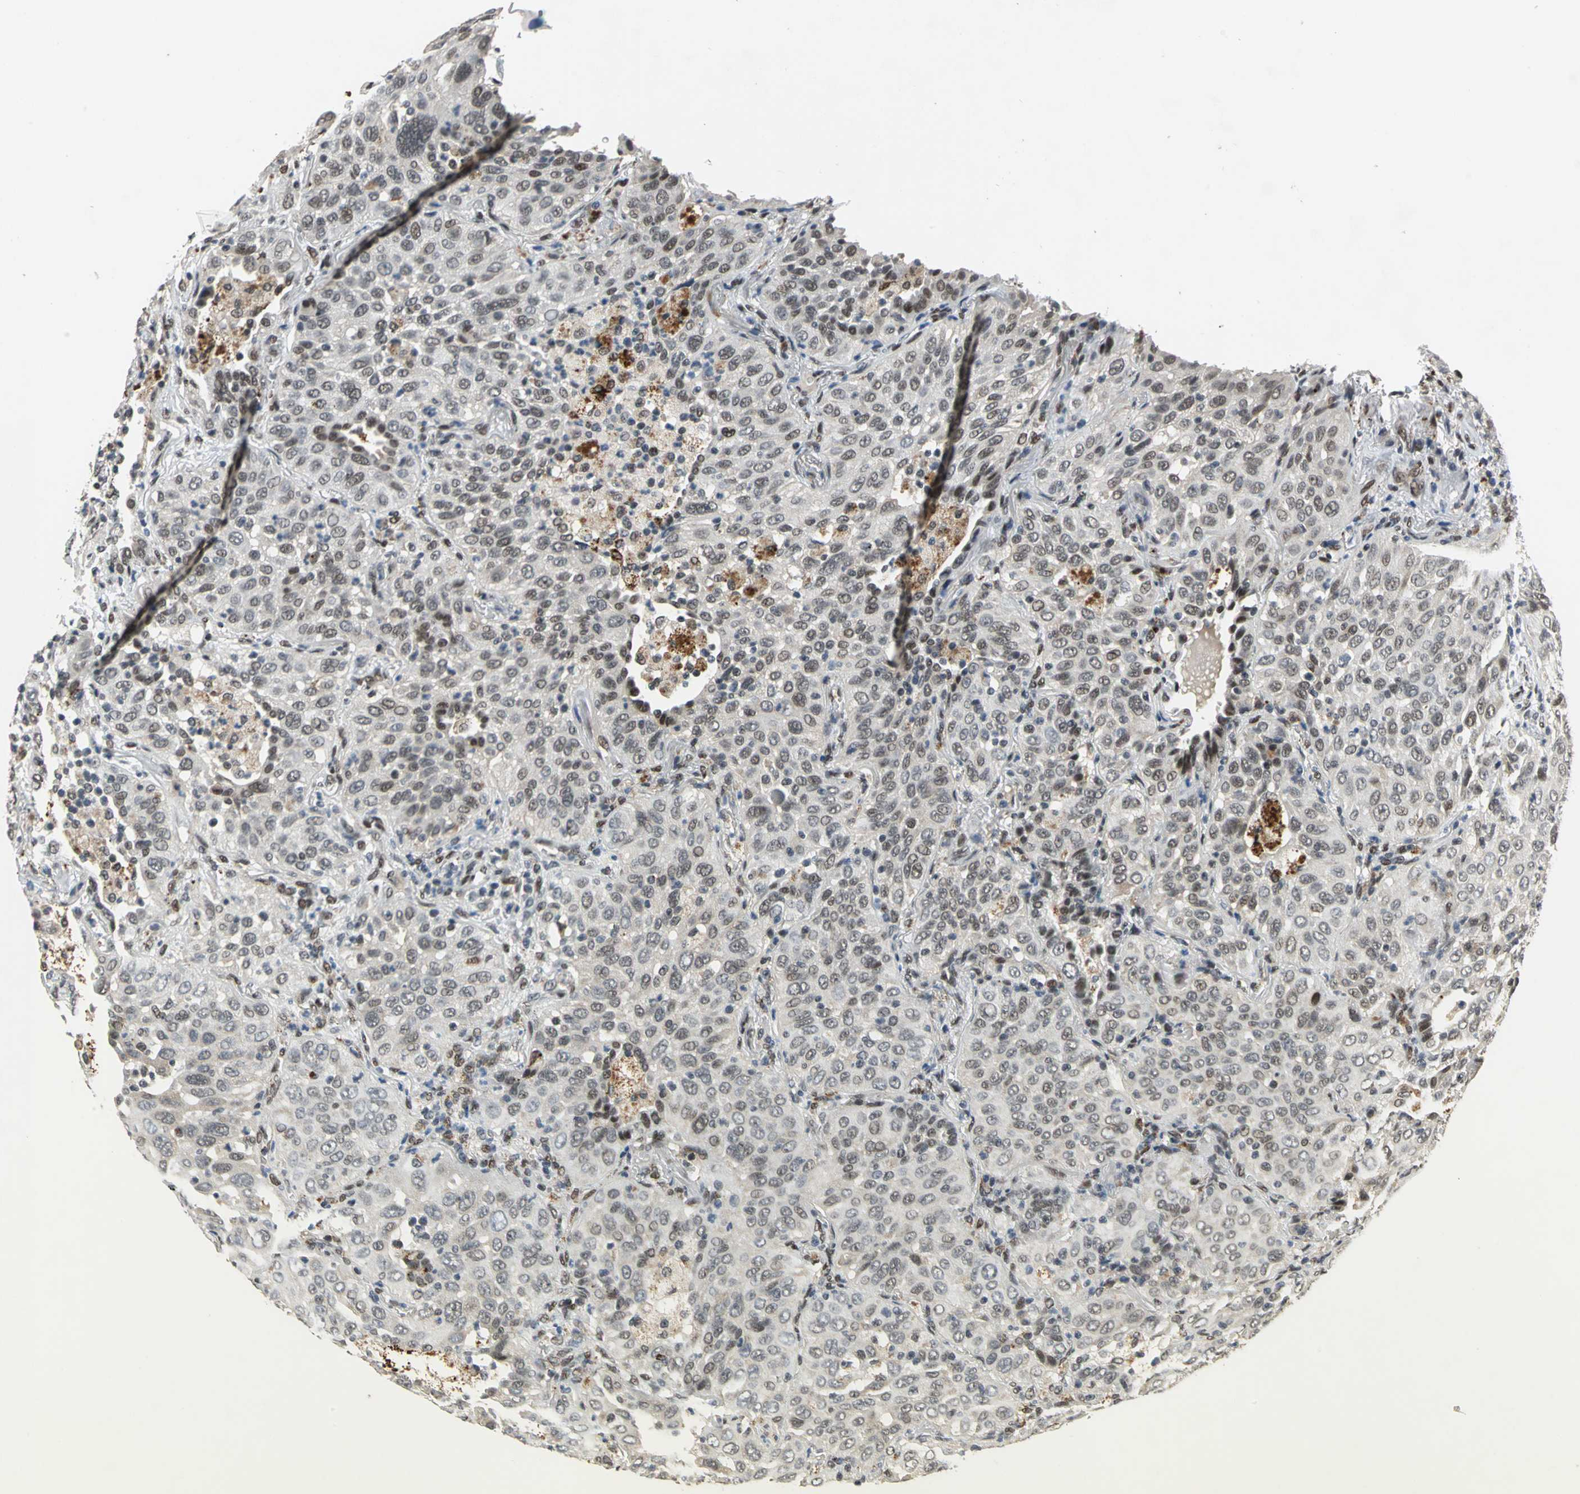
{"staining": {"intensity": "weak", "quantity": "<25%", "location": "nuclear"}, "tissue": "lung cancer", "cell_type": "Tumor cells", "image_type": "cancer", "snomed": [{"axis": "morphology", "description": "Squamous cell carcinoma, NOS"}, {"axis": "topography", "description": "Lung"}], "caption": "Human lung cancer stained for a protein using immunohistochemistry (IHC) demonstrates no staining in tumor cells.", "gene": "ELF2", "patient": {"sex": "female", "age": 67}}